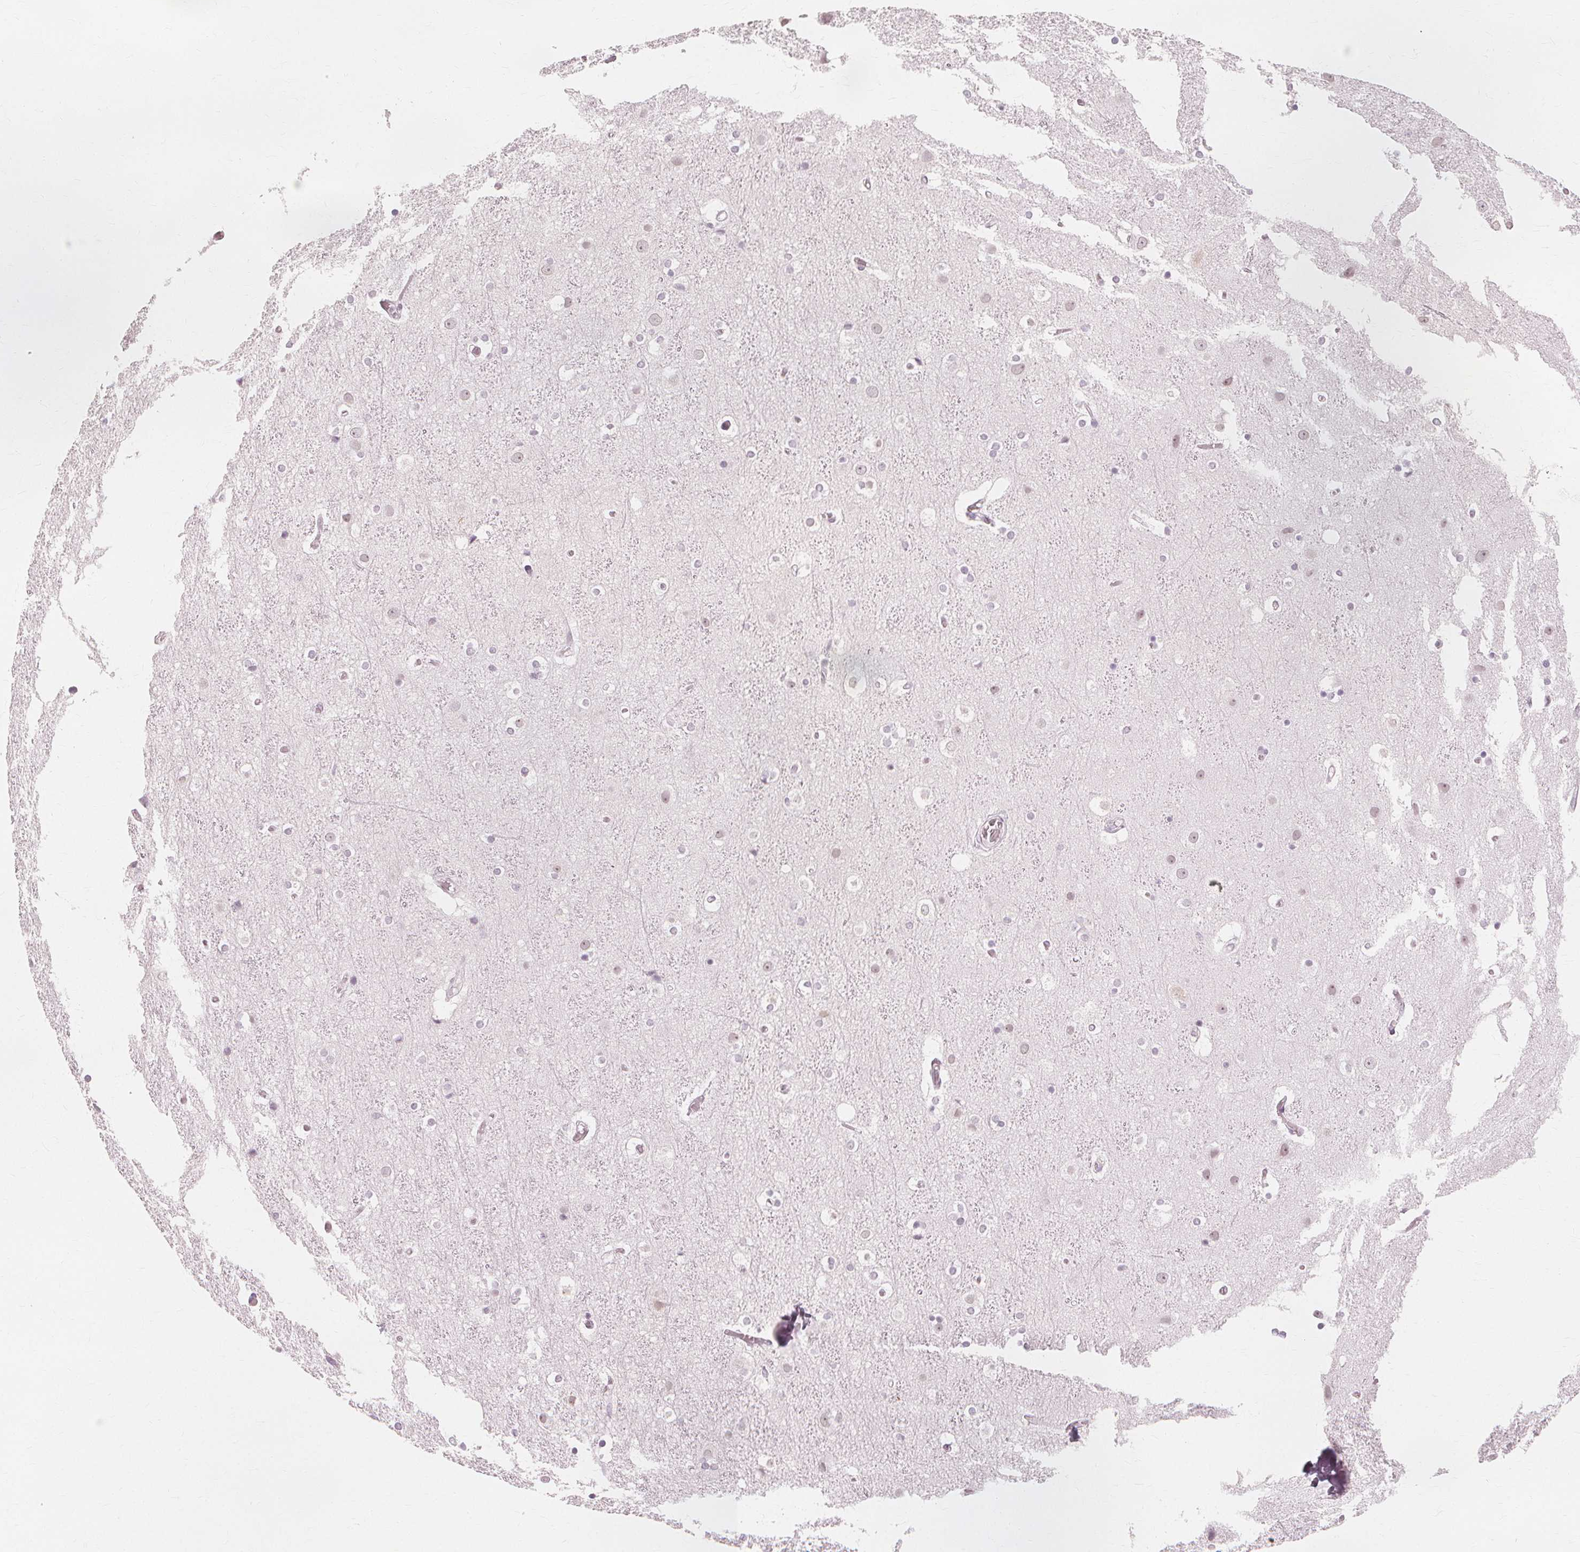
{"staining": {"intensity": "negative", "quantity": "none", "location": "none"}, "tissue": "cerebral cortex", "cell_type": "Endothelial cells", "image_type": "normal", "snomed": [{"axis": "morphology", "description": "Normal tissue, NOS"}, {"axis": "topography", "description": "Cerebral cortex"}], "caption": "This is an immunohistochemistry histopathology image of benign cerebral cortex. There is no staining in endothelial cells.", "gene": "NXPE1", "patient": {"sex": "female", "age": 52}}